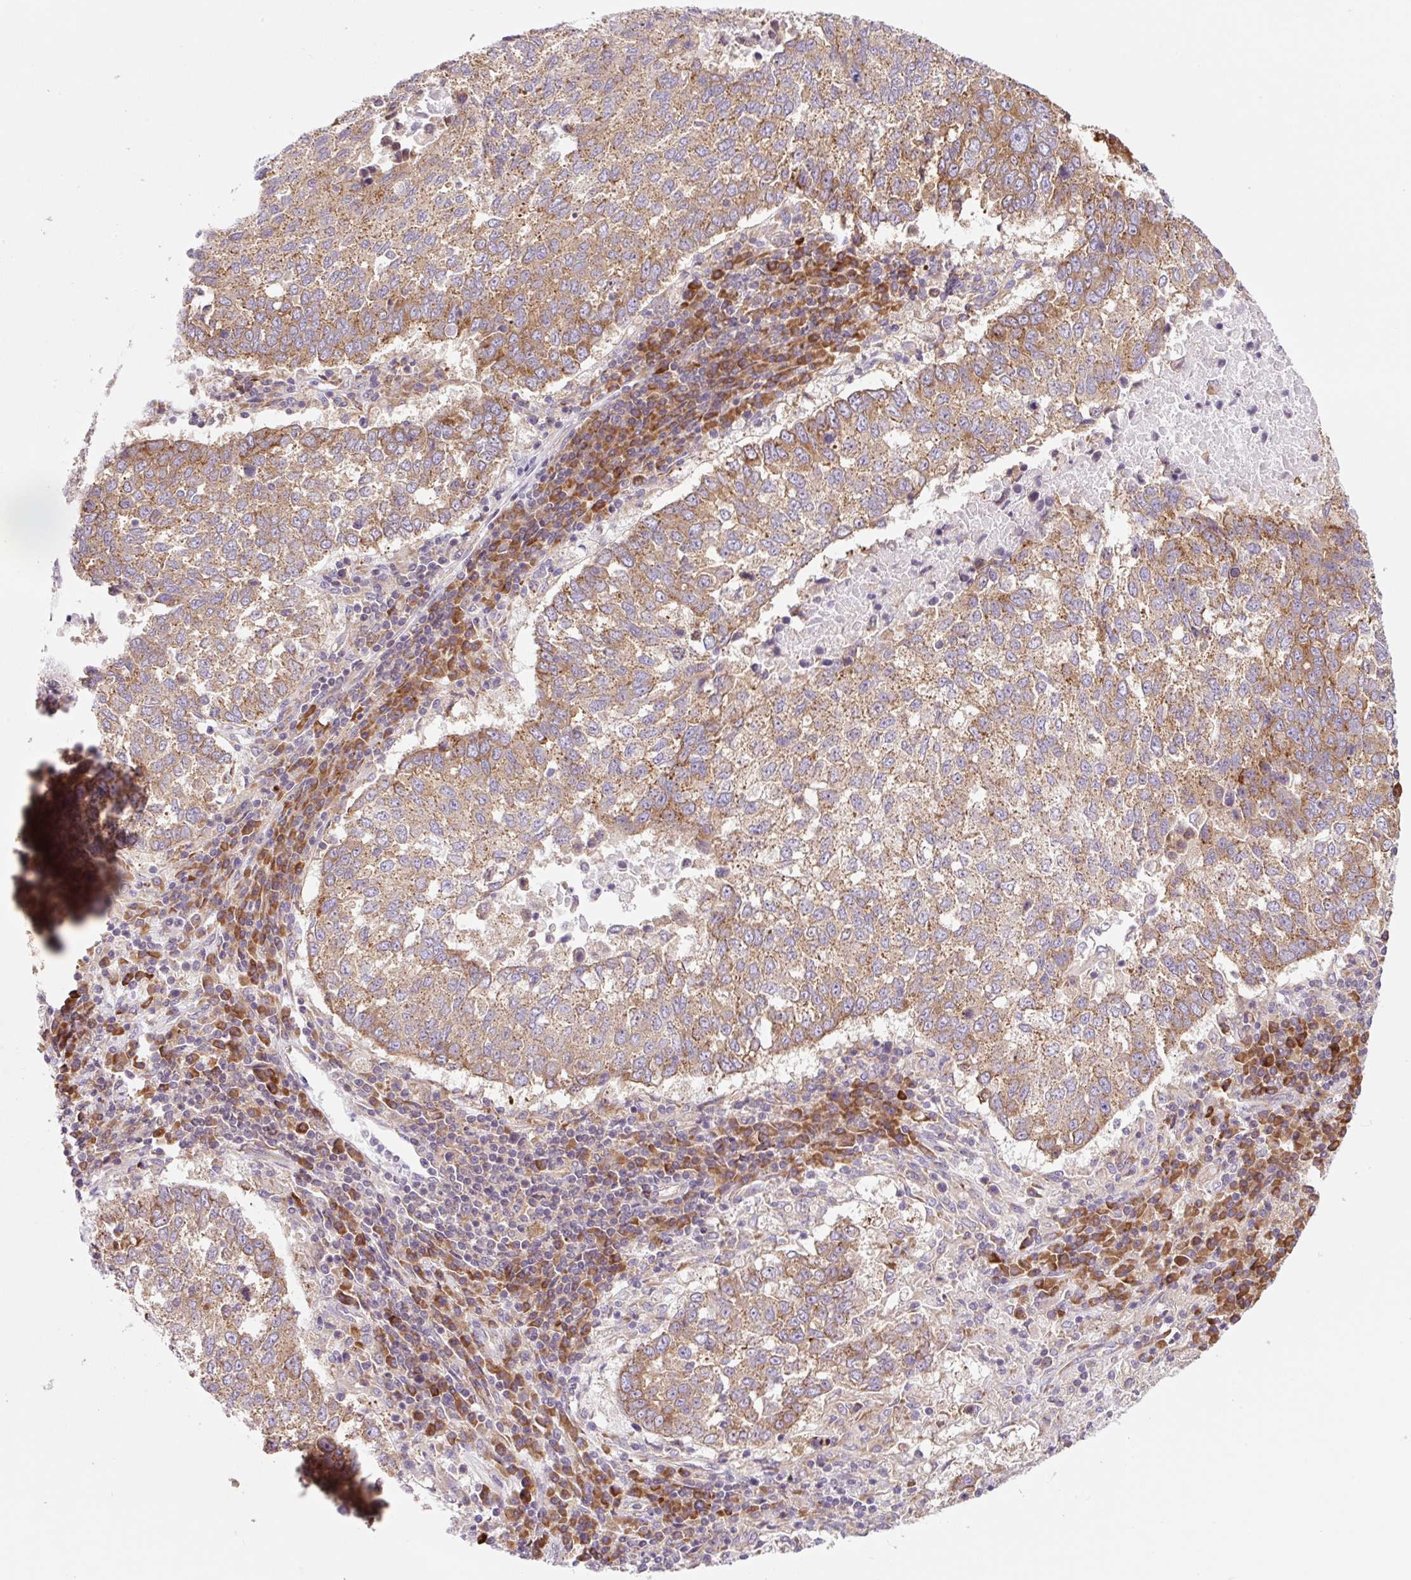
{"staining": {"intensity": "moderate", "quantity": ">75%", "location": "cytoplasmic/membranous"}, "tissue": "lung cancer", "cell_type": "Tumor cells", "image_type": "cancer", "snomed": [{"axis": "morphology", "description": "Squamous cell carcinoma, NOS"}, {"axis": "topography", "description": "Lung"}], "caption": "A brown stain labels moderate cytoplasmic/membranous staining of a protein in lung squamous cell carcinoma tumor cells.", "gene": "RPL41", "patient": {"sex": "male", "age": 73}}